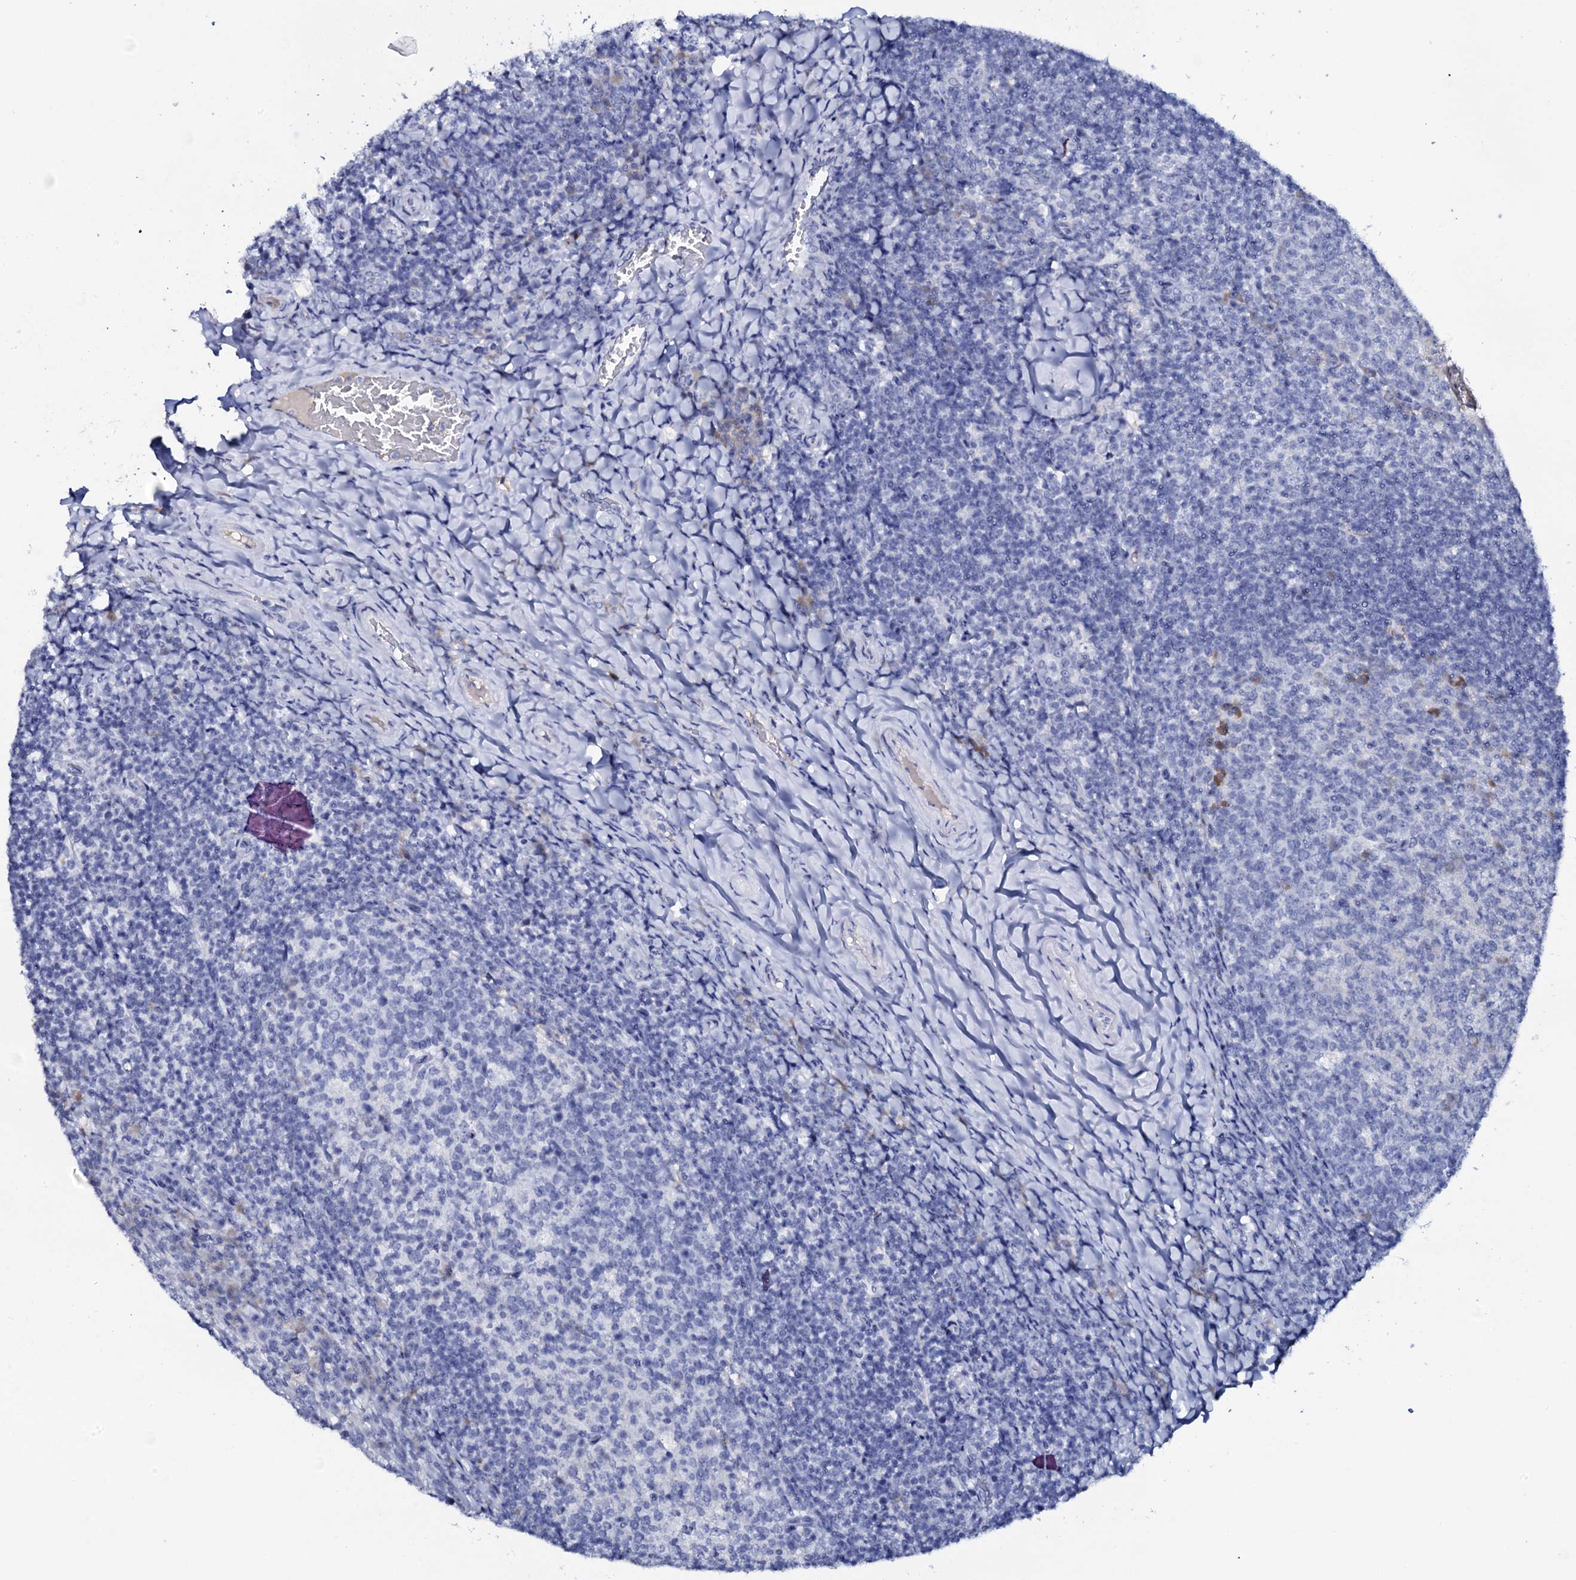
{"staining": {"intensity": "negative", "quantity": "none", "location": "none"}, "tissue": "tonsil", "cell_type": "Germinal center cells", "image_type": "normal", "snomed": [{"axis": "morphology", "description": "Normal tissue, NOS"}, {"axis": "topography", "description": "Tonsil"}], "caption": "An immunohistochemistry image of benign tonsil is shown. There is no staining in germinal center cells of tonsil. (Stains: DAB IHC with hematoxylin counter stain, Microscopy: brightfield microscopy at high magnification).", "gene": "FBXL16", "patient": {"sex": "female", "age": 10}}